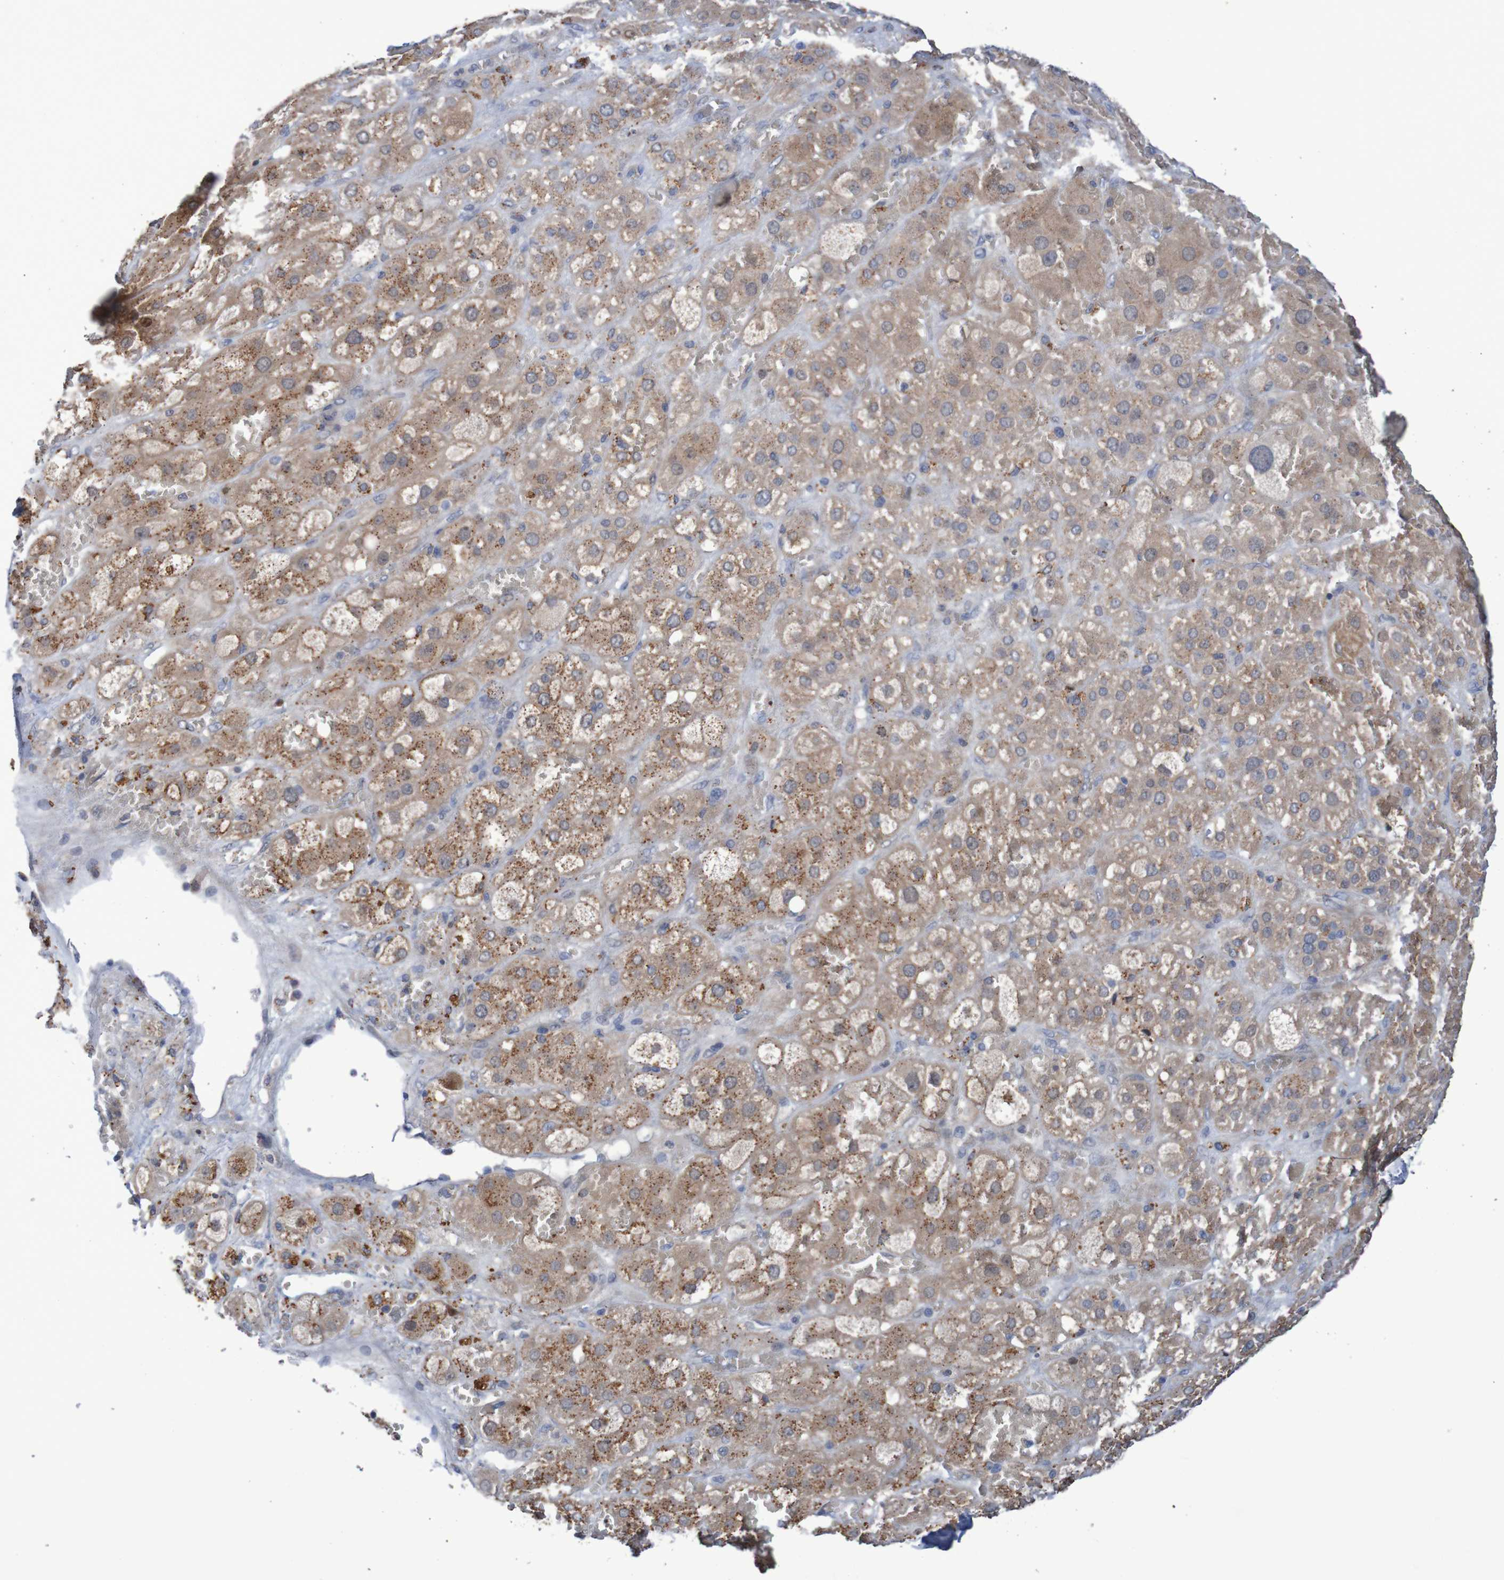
{"staining": {"intensity": "moderate", "quantity": "25%-75%", "location": "cytoplasmic/membranous"}, "tissue": "adrenal gland", "cell_type": "Glandular cells", "image_type": "normal", "snomed": [{"axis": "morphology", "description": "Normal tissue, NOS"}, {"axis": "topography", "description": "Adrenal gland"}], "caption": "DAB (3,3'-diaminobenzidine) immunohistochemical staining of normal adrenal gland demonstrates moderate cytoplasmic/membranous protein staining in about 25%-75% of glandular cells.", "gene": "FBP1", "patient": {"sex": "female", "age": 47}}